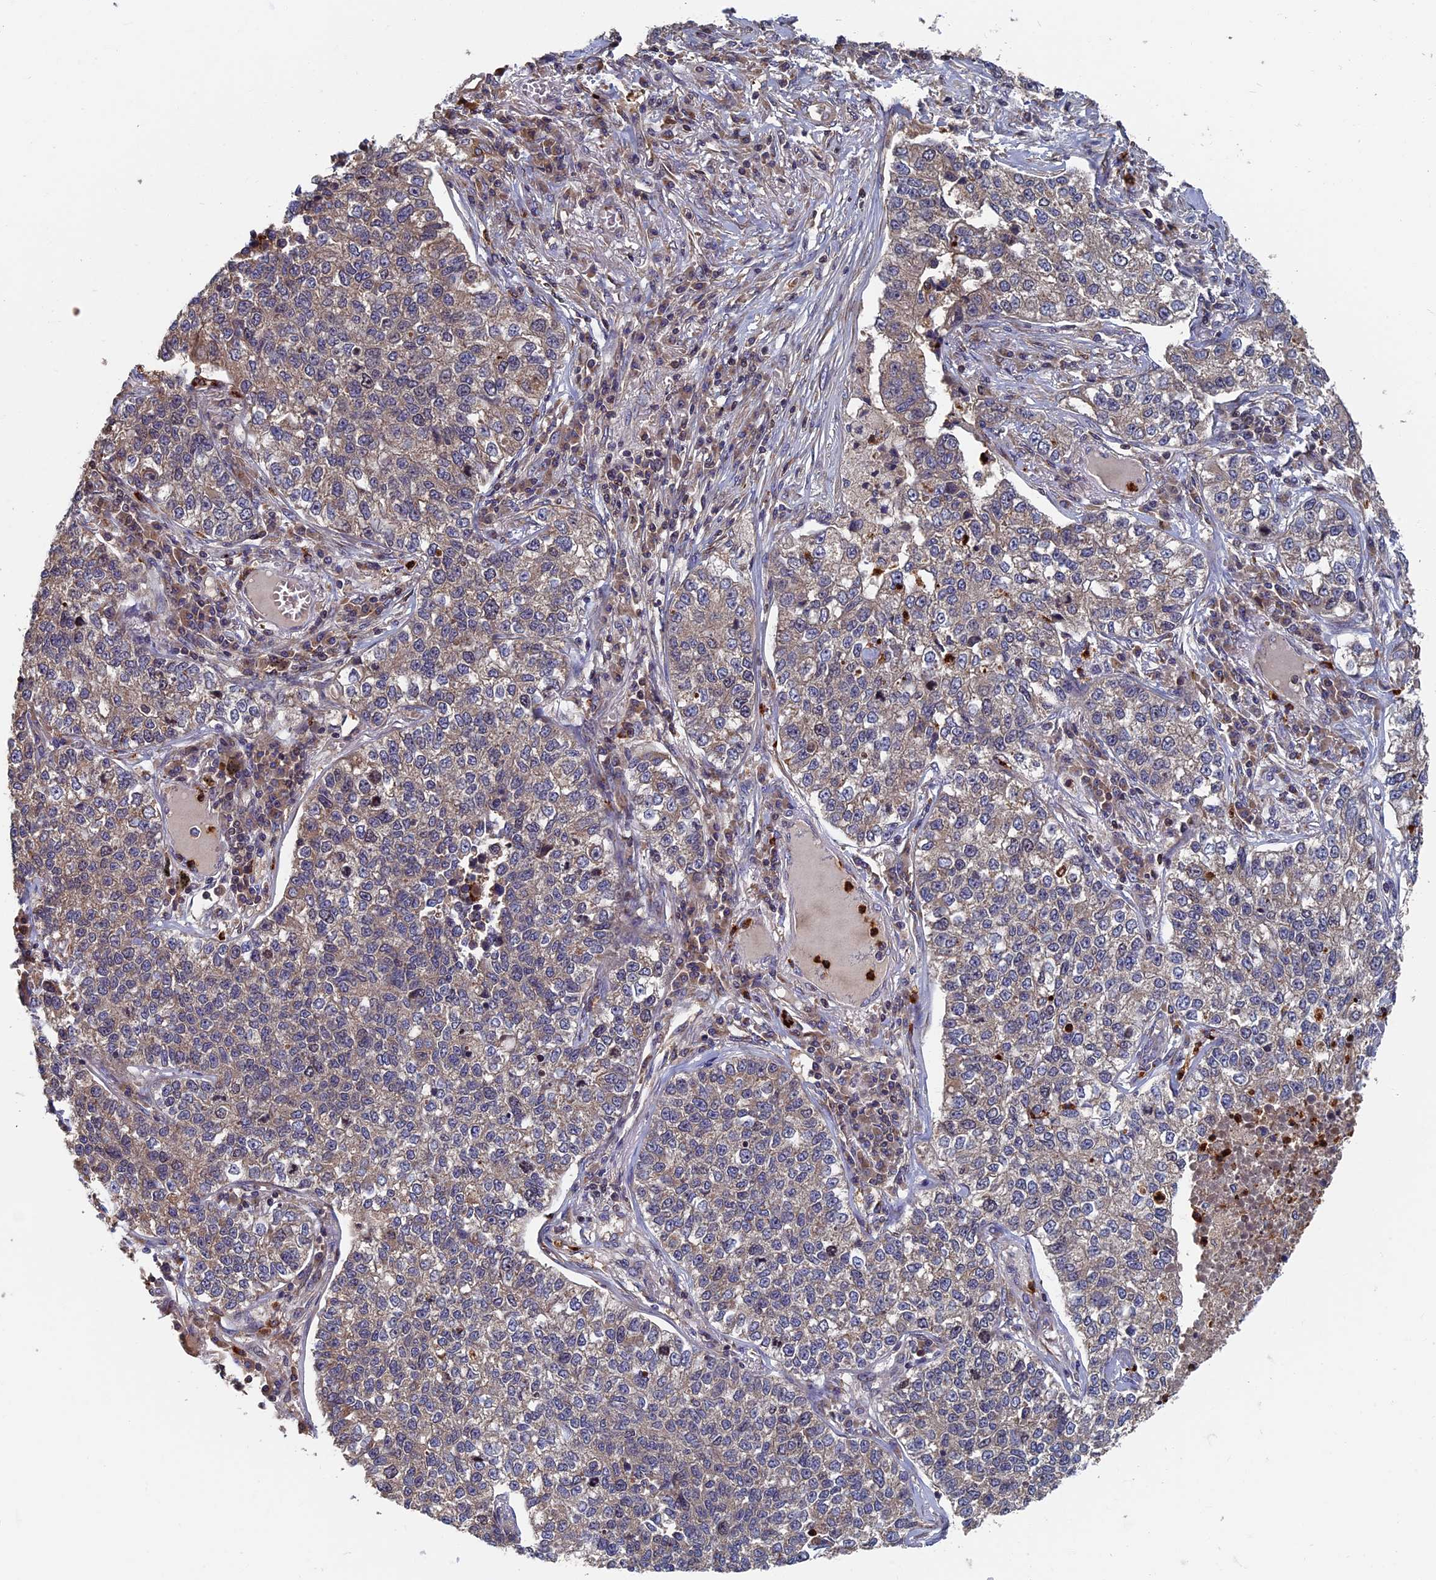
{"staining": {"intensity": "weak", "quantity": "25%-75%", "location": "cytoplasmic/membranous"}, "tissue": "lung cancer", "cell_type": "Tumor cells", "image_type": "cancer", "snomed": [{"axis": "morphology", "description": "Adenocarcinoma, NOS"}, {"axis": "topography", "description": "Lung"}], "caption": "Lung adenocarcinoma stained for a protein displays weak cytoplasmic/membranous positivity in tumor cells.", "gene": "TNK2", "patient": {"sex": "male", "age": 49}}